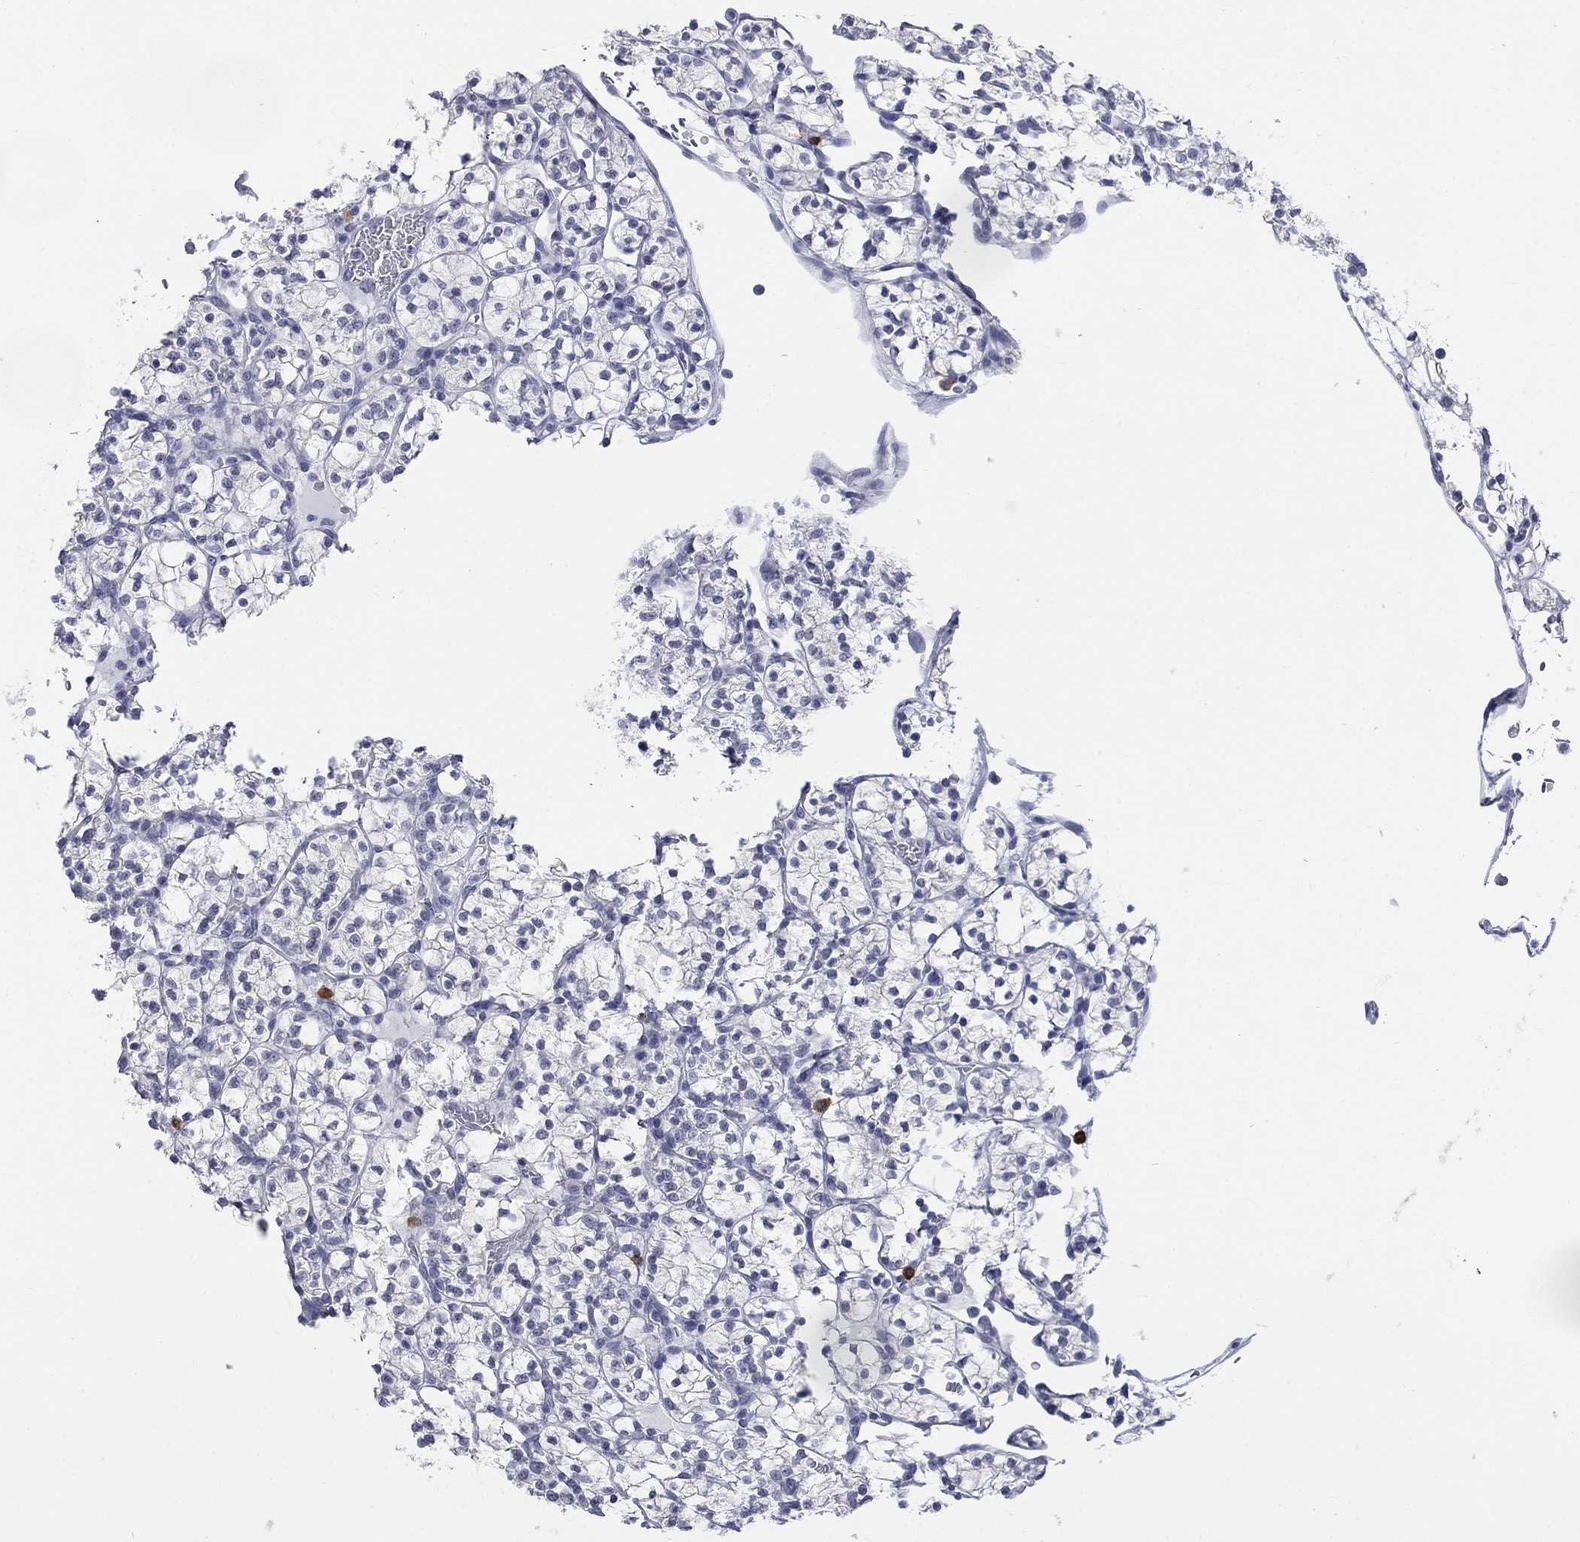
{"staining": {"intensity": "negative", "quantity": "none", "location": "none"}, "tissue": "renal cancer", "cell_type": "Tumor cells", "image_type": "cancer", "snomed": [{"axis": "morphology", "description": "Adenocarcinoma, NOS"}, {"axis": "topography", "description": "Kidney"}], "caption": "IHC micrograph of neoplastic tissue: renal cancer stained with DAB (3,3'-diaminobenzidine) reveals no significant protein positivity in tumor cells. The staining is performed using DAB brown chromogen with nuclei counter-stained in using hematoxylin.", "gene": "ECEL1", "patient": {"sex": "female", "age": 89}}